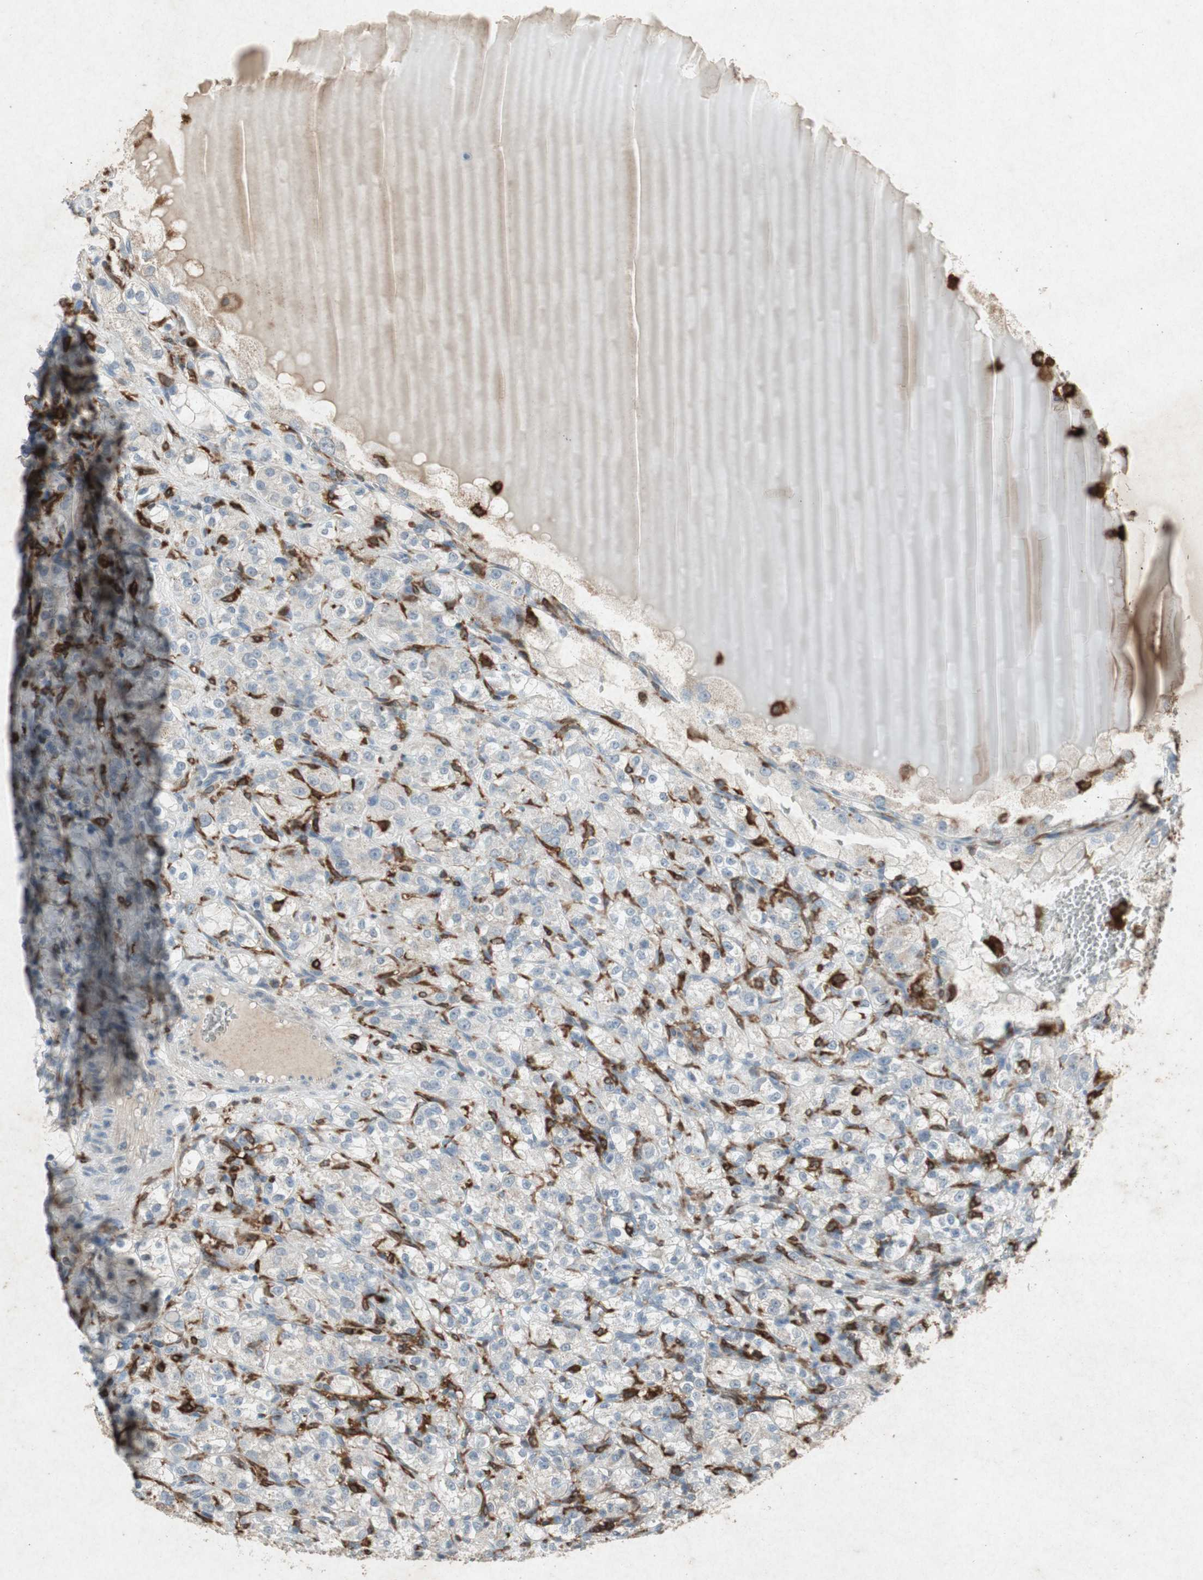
{"staining": {"intensity": "weak", "quantity": "25%-75%", "location": "cytoplasmic/membranous"}, "tissue": "renal cancer", "cell_type": "Tumor cells", "image_type": "cancer", "snomed": [{"axis": "morphology", "description": "Normal tissue, NOS"}, {"axis": "morphology", "description": "Adenocarcinoma, NOS"}, {"axis": "topography", "description": "Kidney"}], "caption": "Brown immunohistochemical staining in human renal cancer (adenocarcinoma) demonstrates weak cytoplasmic/membranous positivity in approximately 25%-75% of tumor cells. The staining was performed using DAB to visualize the protein expression in brown, while the nuclei were stained in blue with hematoxylin (Magnification: 20x).", "gene": "TYROBP", "patient": {"sex": "male", "age": 61}}